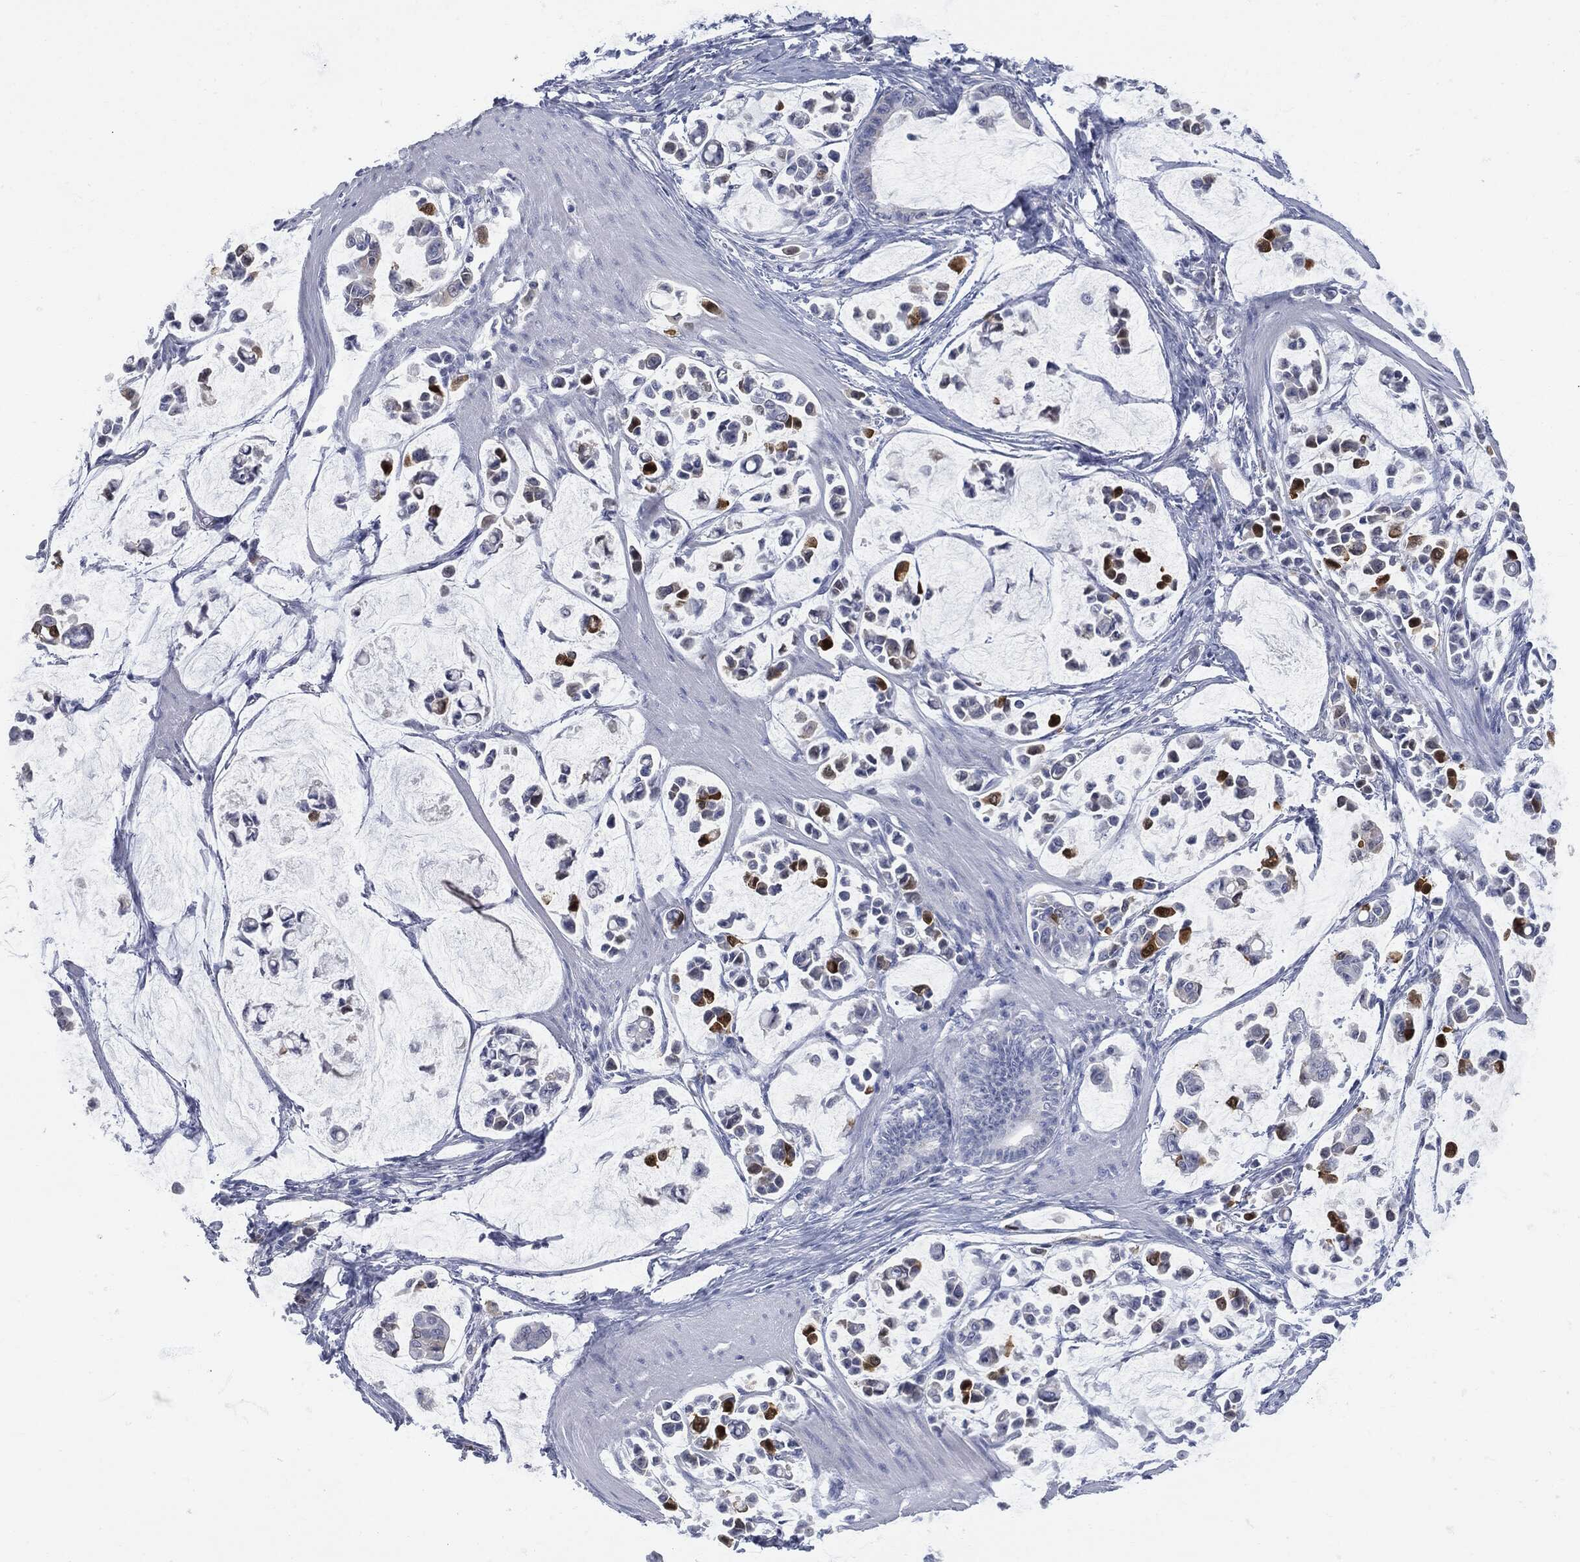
{"staining": {"intensity": "strong", "quantity": "<25%", "location": "cytoplasmic/membranous"}, "tissue": "stomach cancer", "cell_type": "Tumor cells", "image_type": "cancer", "snomed": [{"axis": "morphology", "description": "Adenocarcinoma, NOS"}, {"axis": "topography", "description": "Stomach"}], "caption": "Immunohistochemistry (DAB) staining of stomach cancer (adenocarcinoma) displays strong cytoplasmic/membranous protein positivity in about <25% of tumor cells.", "gene": "UBE2C", "patient": {"sex": "male", "age": 82}}